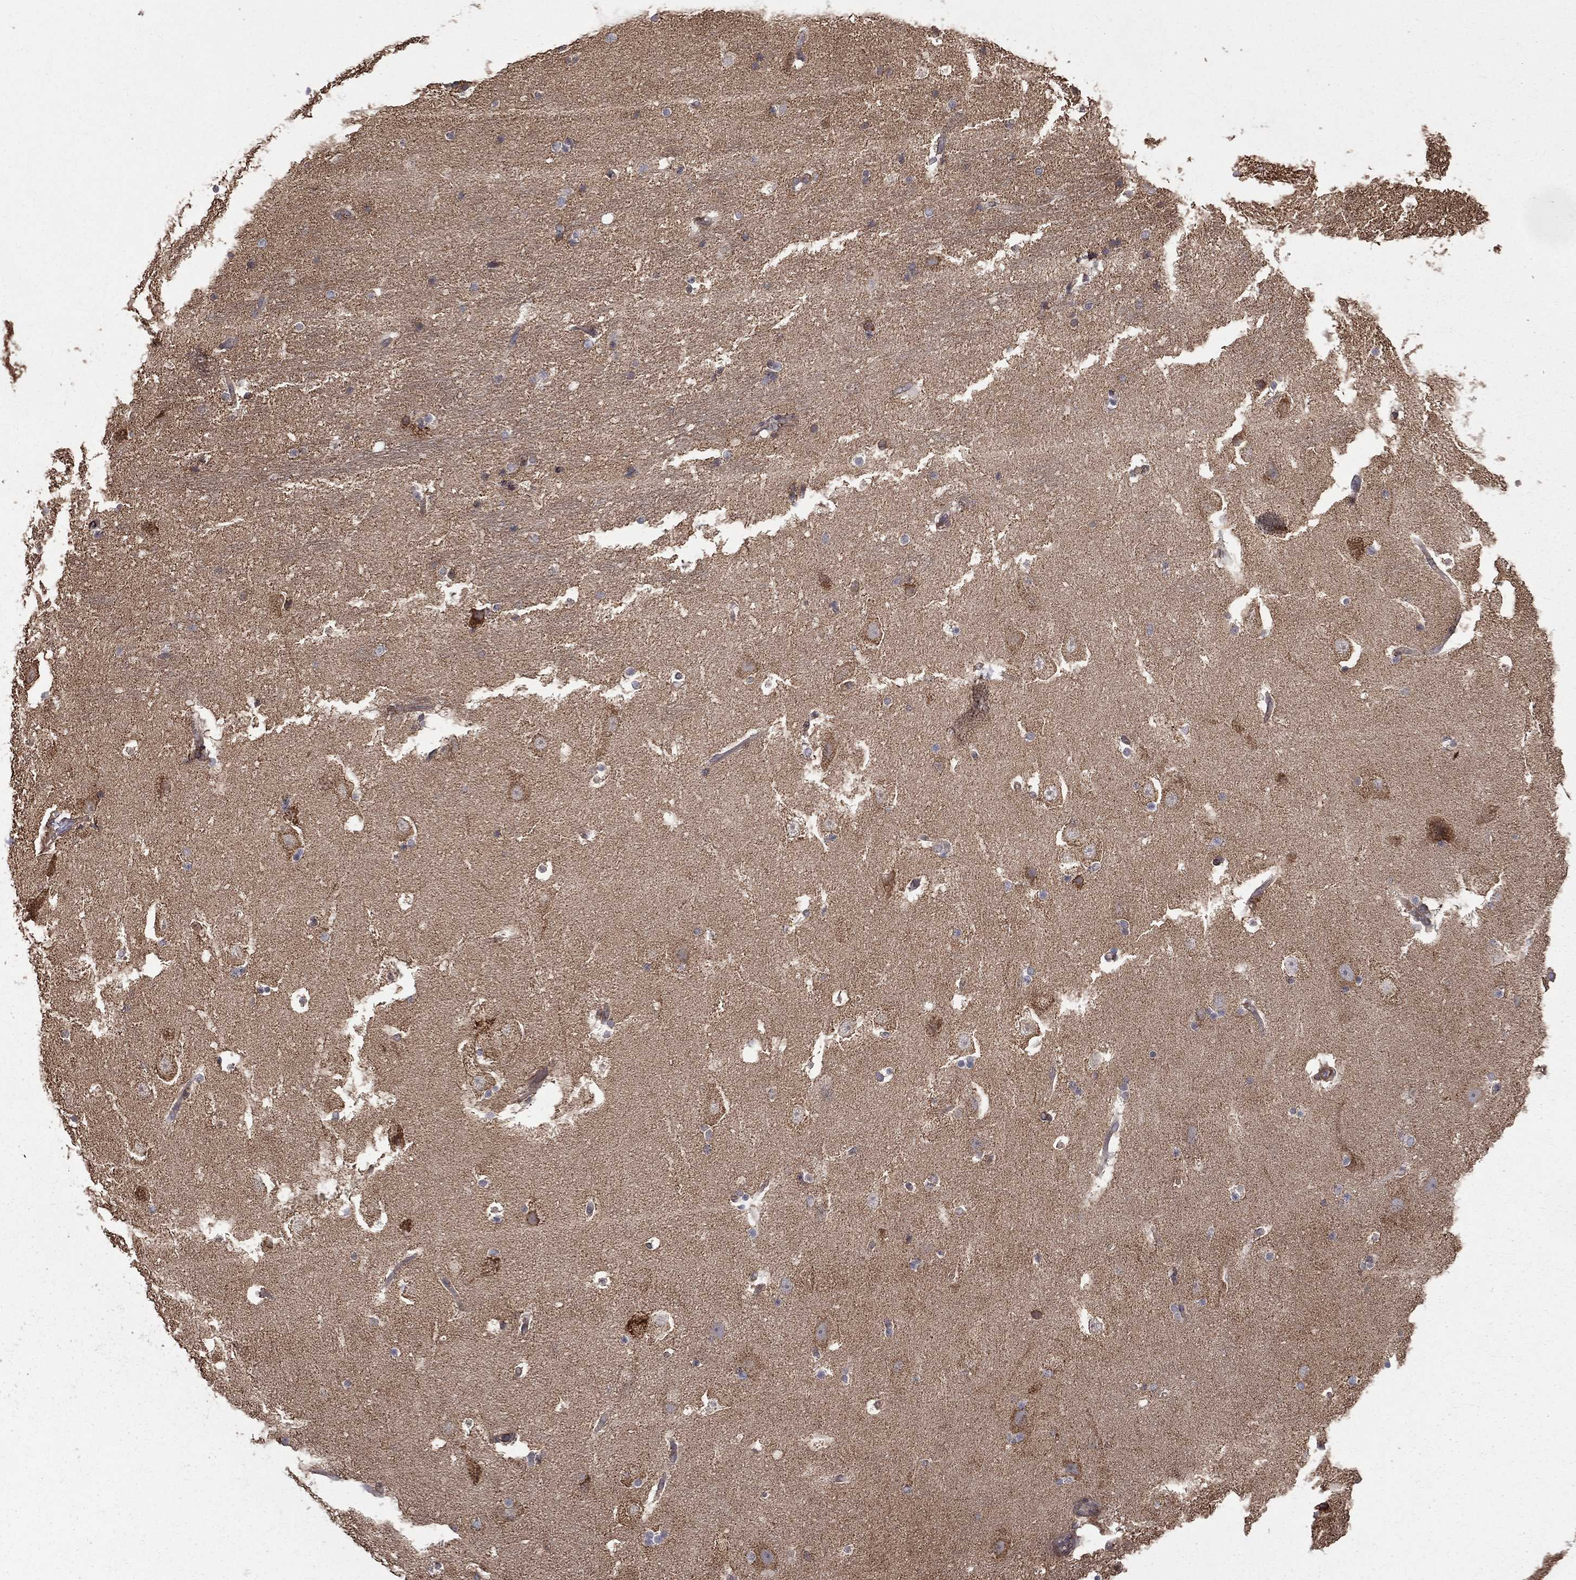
{"staining": {"intensity": "moderate", "quantity": "<25%", "location": "cytoplasmic/membranous"}, "tissue": "hippocampus", "cell_type": "Glial cells", "image_type": "normal", "snomed": [{"axis": "morphology", "description": "Normal tissue, NOS"}, {"axis": "topography", "description": "Hippocampus"}], "caption": "Immunohistochemistry (IHC) of normal hippocampus reveals low levels of moderate cytoplasmic/membranous expression in about <25% of glial cells. The staining is performed using DAB (3,3'-diaminobenzidine) brown chromogen to label protein expression. The nuclei are counter-stained blue using hematoxylin.", "gene": "OLFML1", "patient": {"sex": "male", "age": 51}}